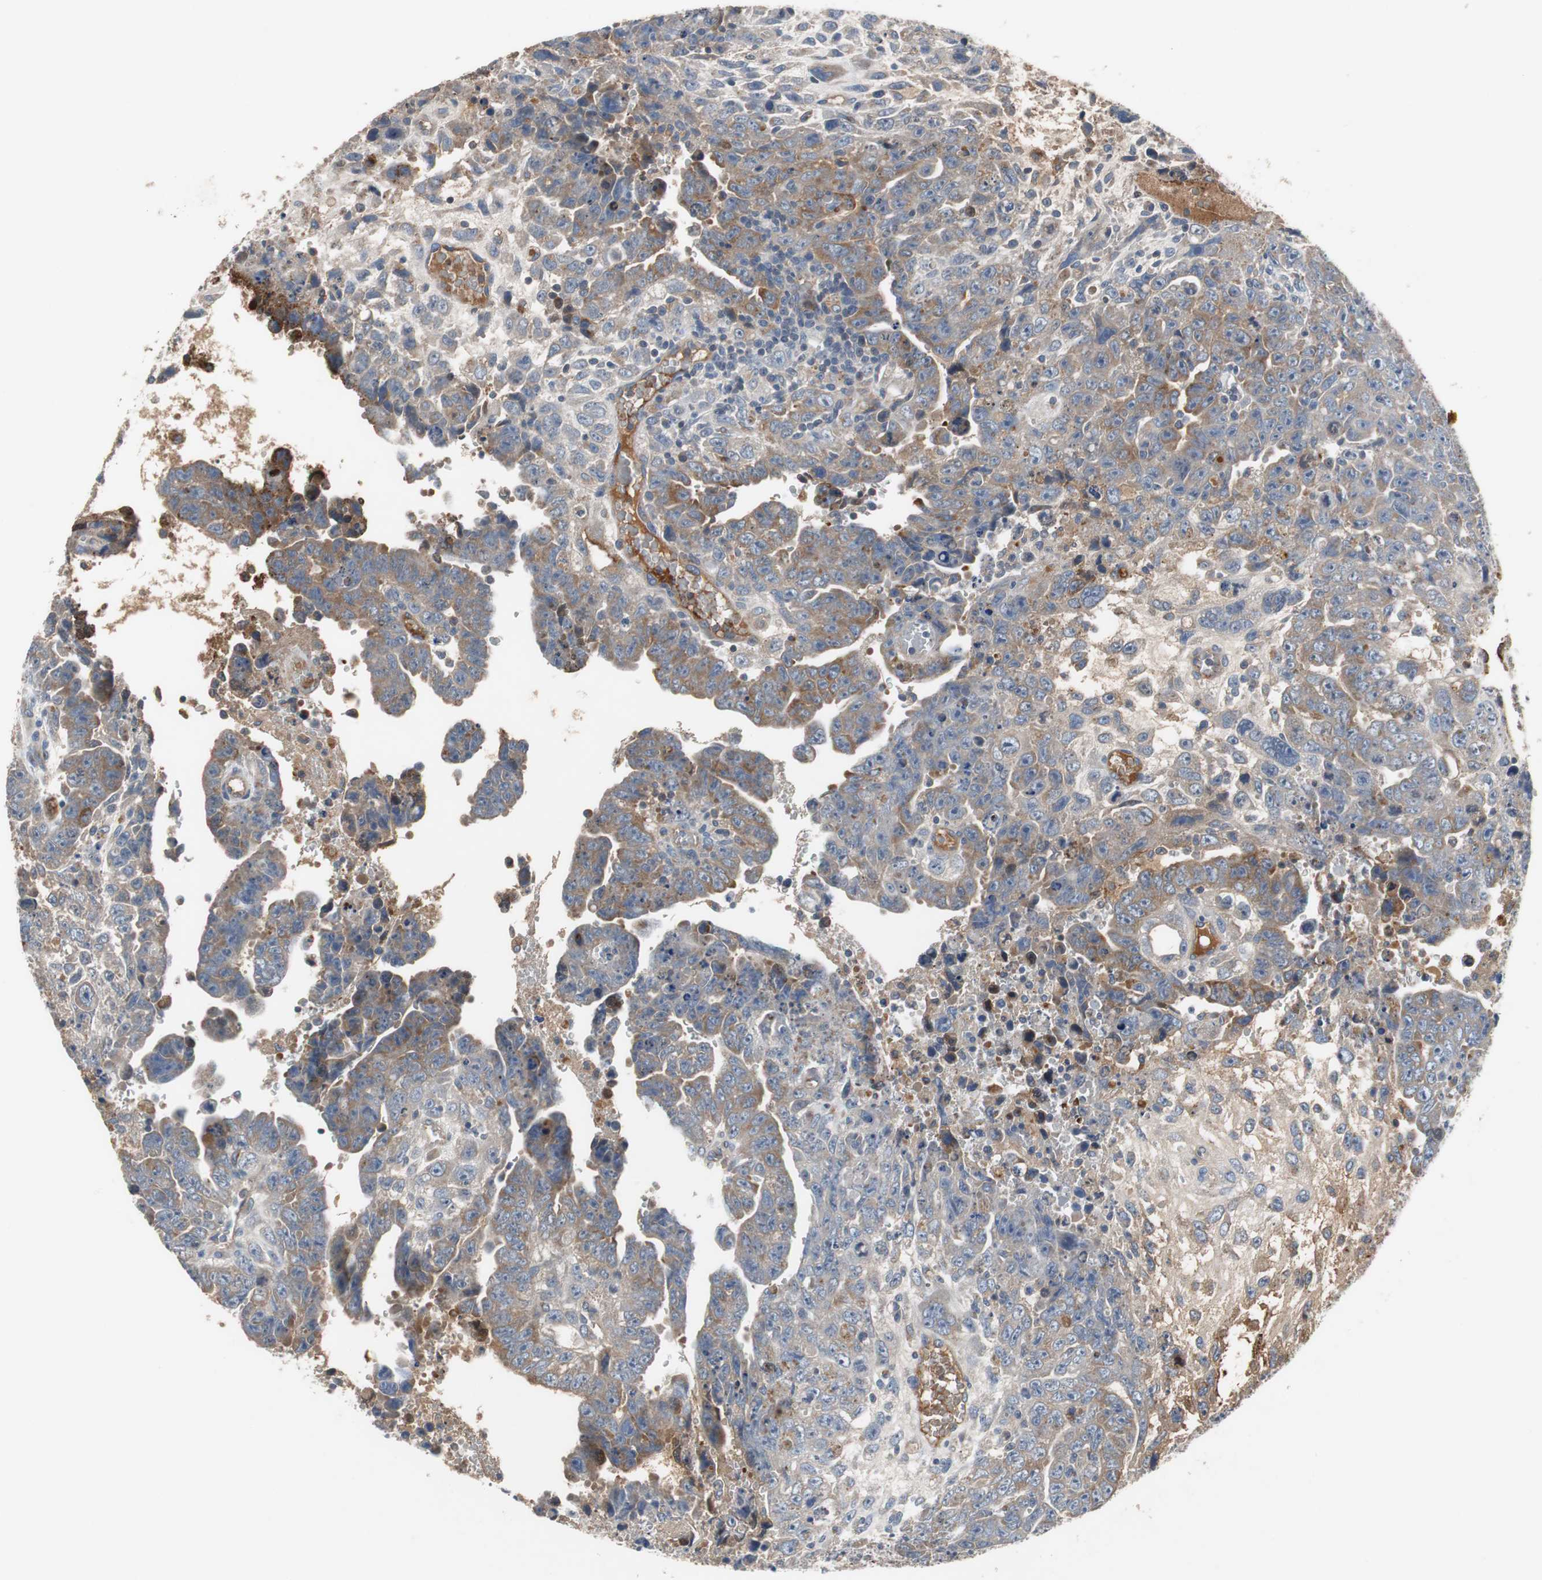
{"staining": {"intensity": "weak", "quantity": "25%-75%", "location": "cytoplasmic/membranous"}, "tissue": "testis cancer", "cell_type": "Tumor cells", "image_type": "cancer", "snomed": [{"axis": "morphology", "description": "Carcinoma, Embryonal, NOS"}, {"axis": "topography", "description": "Testis"}], "caption": "A brown stain highlights weak cytoplasmic/membranous staining of a protein in embryonal carcinoma (testis) tumor cells.", "gene": "SORT1", "patient": {"sex": "male", "age": 28}}